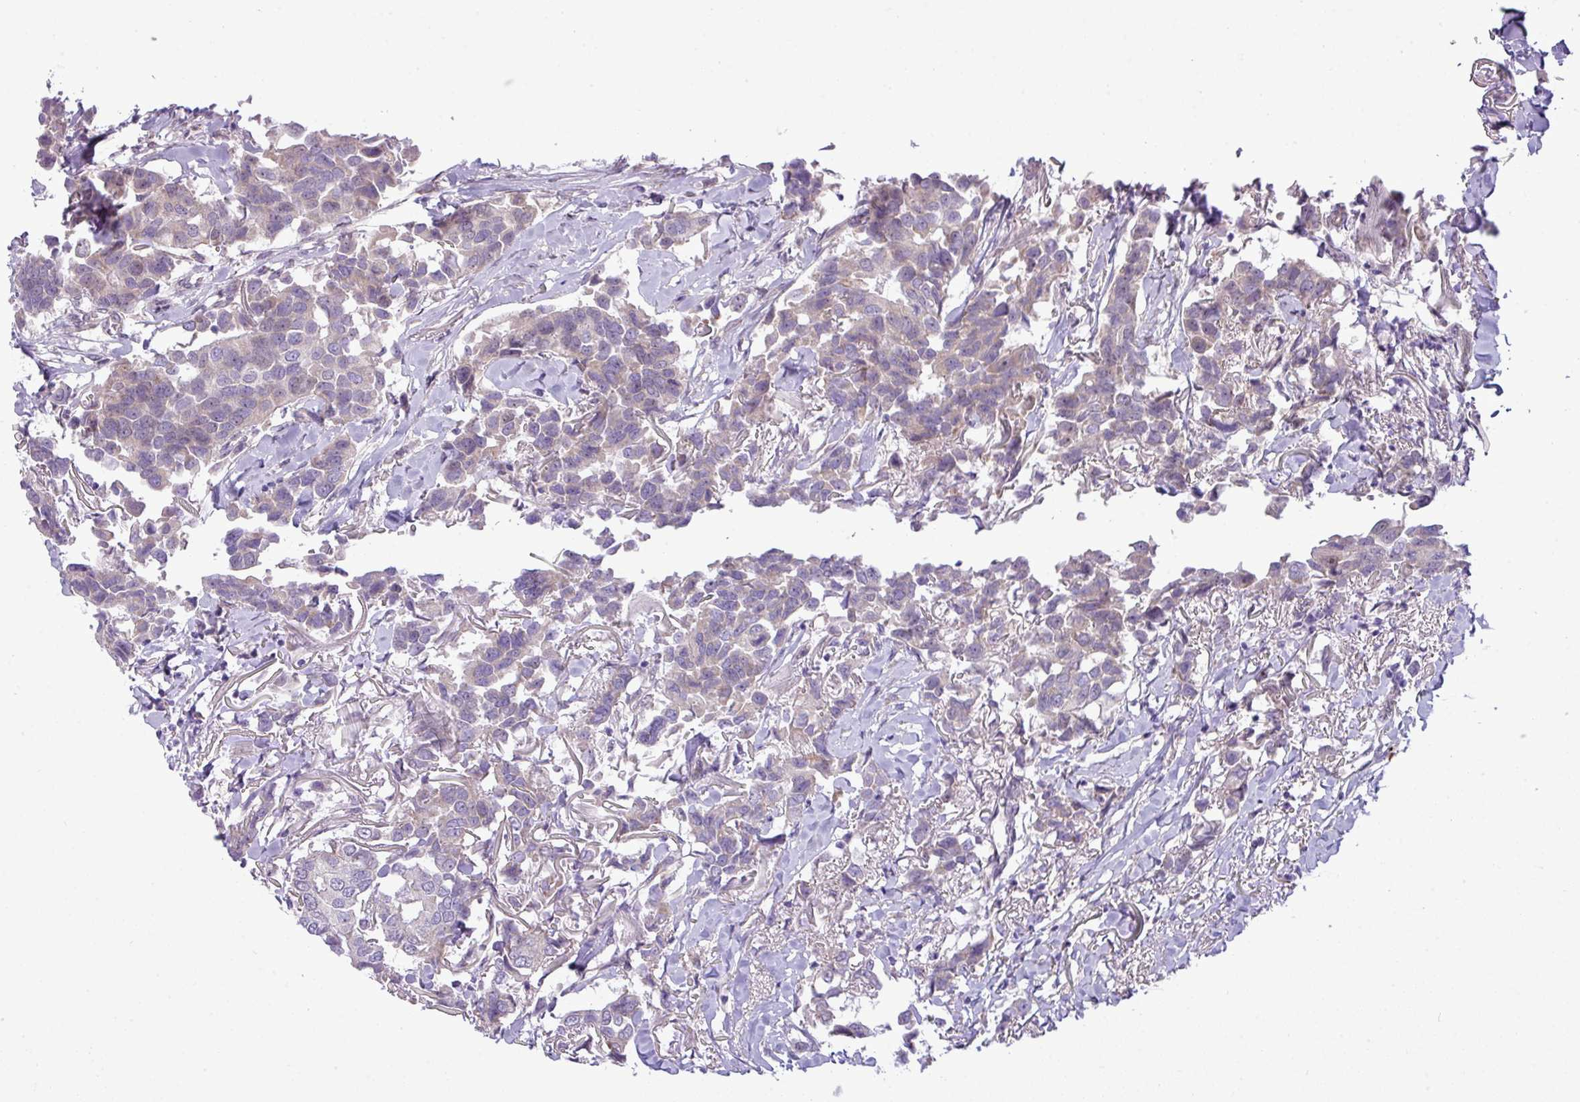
{"staining": {"intensity": "weak", "quantity": "<25%", "location": "cytoplasmic/membranous"}, "tissue": "breast cancer", "cell_type": "Tumor cells", "image_type": "cancer", "snomed": [{"axis": "morphology", "description": "Duct carcinoma"}, {"axis": "topography", "description": "Breast"}], "caption": "Immunohistochemistry of human breast intraductal carcinoma exhibits no positivity in tumor cells. (DAB immunohistochemistry visualized using brightfield microscopy, high magnification).", "gene": "MAK16", "patient": {"sex": "female", "age": 80}}